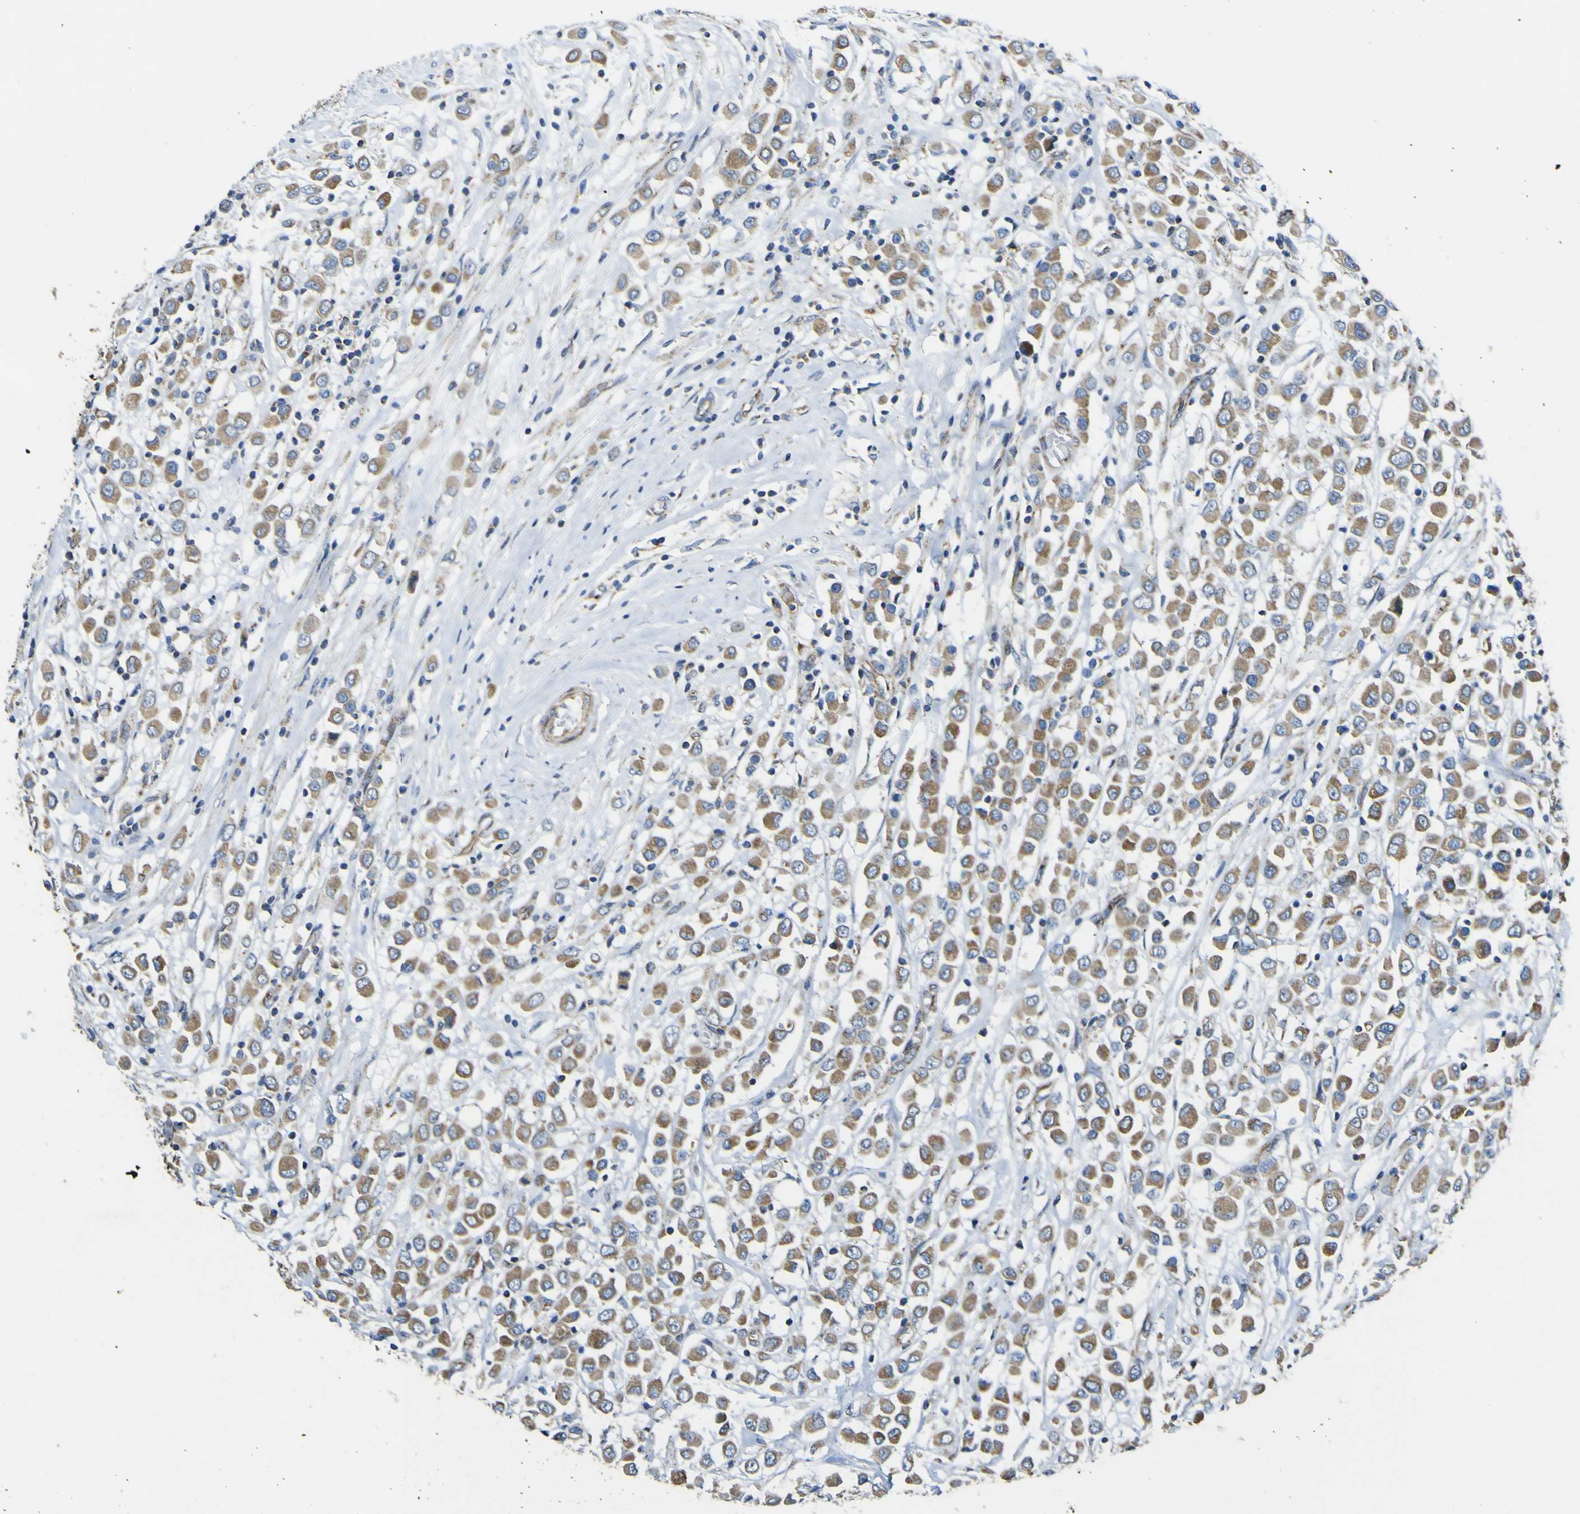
{"staining": {"intensity": "moderate", "quantity": ">75%", "location": "cytoplasmic/membranous"}, "tissue": "breast cancer", "cell_type": "Tumor cells", "image_type": "cancer", "snomed": [{"axis": "morphology", "description": "Duct carcinoma"}, {"axis": "topography", "description": "Breast"}], "caption": "Human breast cancer stained with a brown dye displays moderate cytoplasmic/membranous positive expression in about >75% of tumor cells.", "gene": "ALDH18A1", "patient": {"sex": "female", "age": 61}}